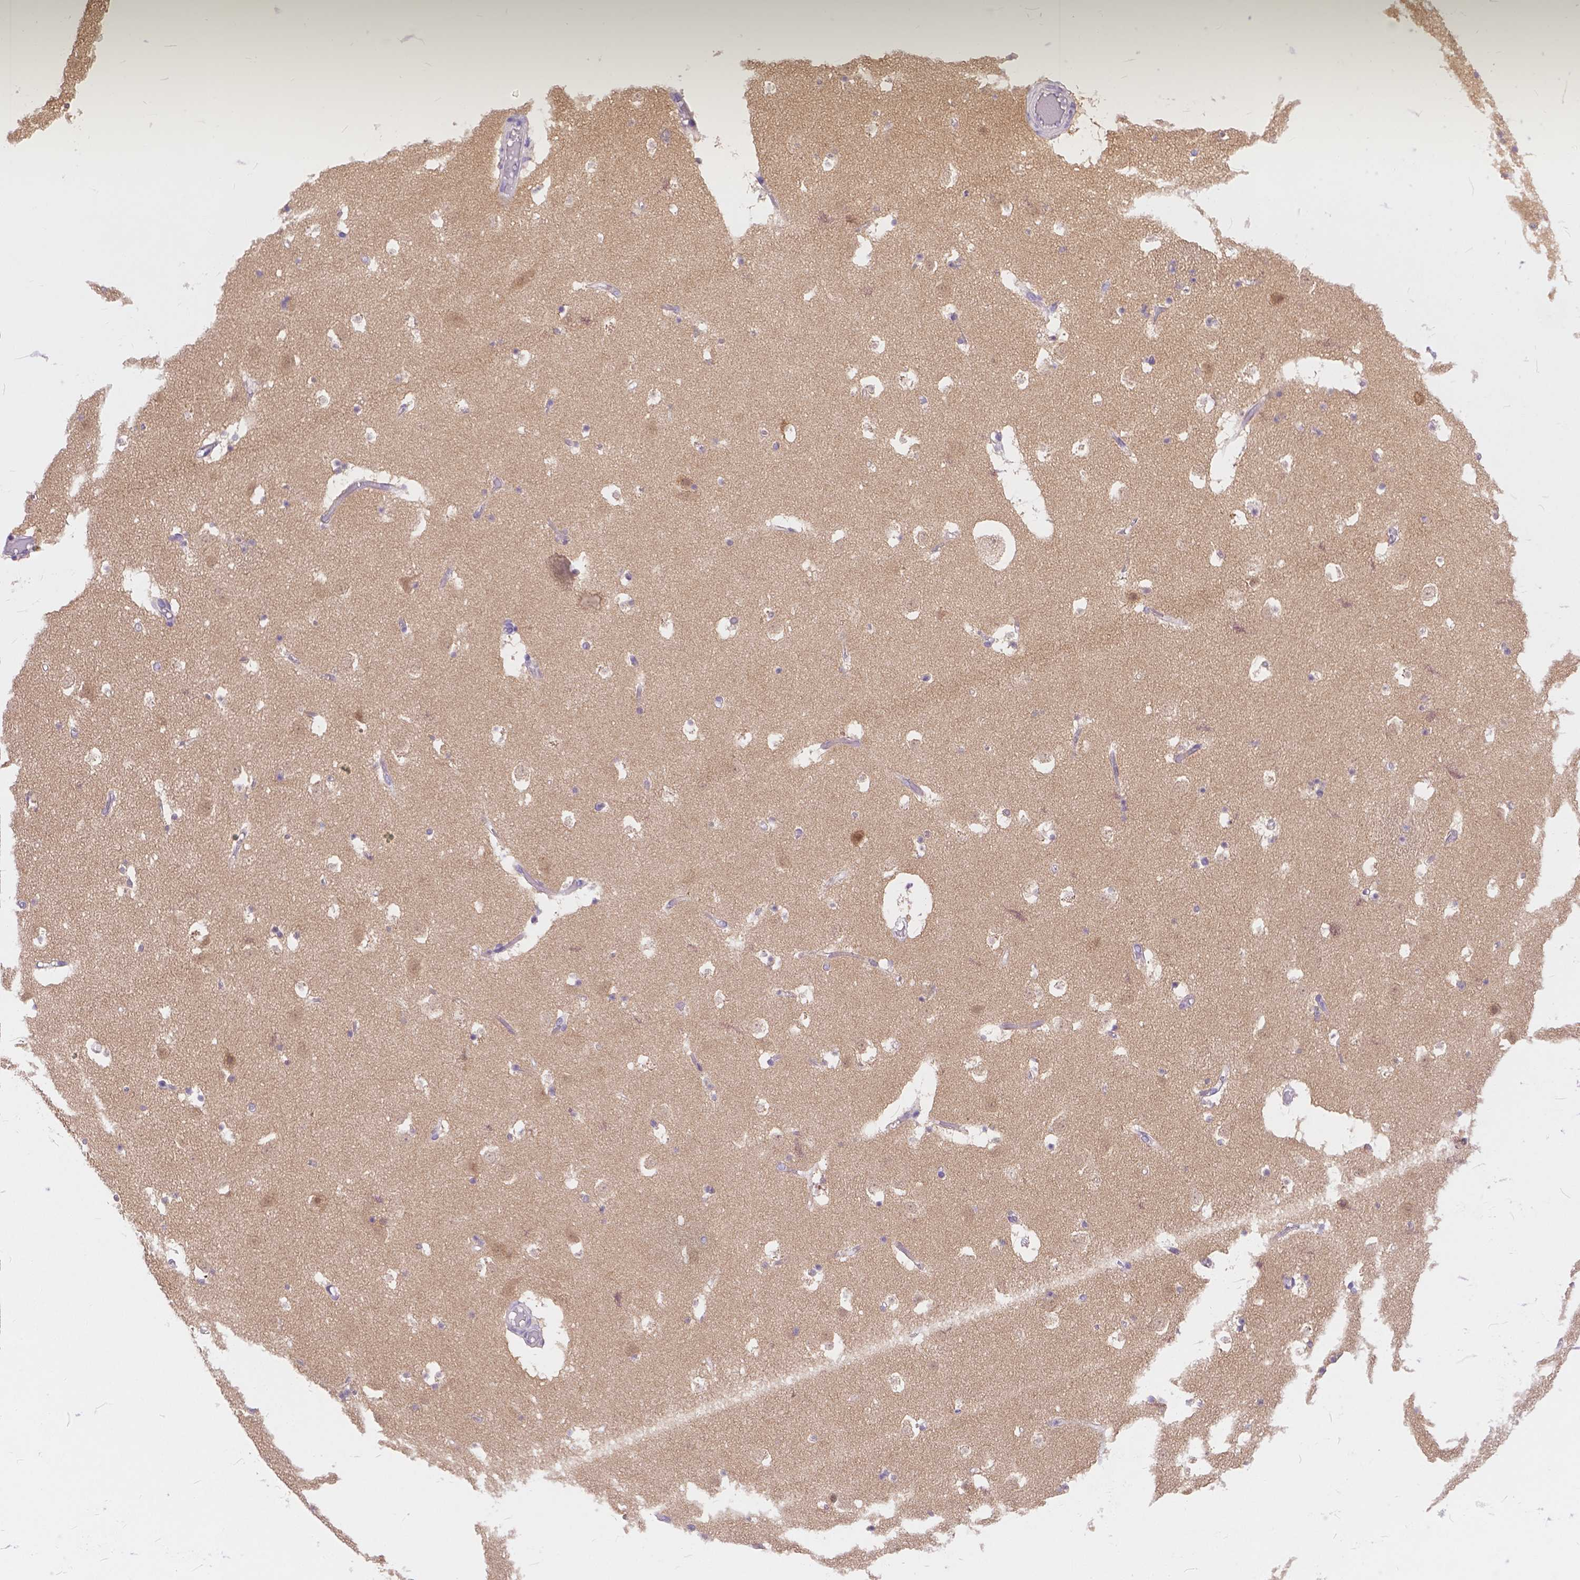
{"staining": {"intensity": "negative", "quantity": "none", "location": "none"}, "tissue": "caudate", "cell_type": "Glial cells", "image_type": "normal", "snomed": [{"axis": "morphology", "description": "Normal tissue, NOS"}, {"axis": "topography", "description": "Lateral ventricle wall"}], "caption": "The histopathology image reveals no staining of glial cells in unremarkable caudate. (DAB immunohistochemistry (IHC) visualized using brightfield microscopy, high magnification).", "gene": "PEX11G", "patient": {"sex": "female", "age": 42}}